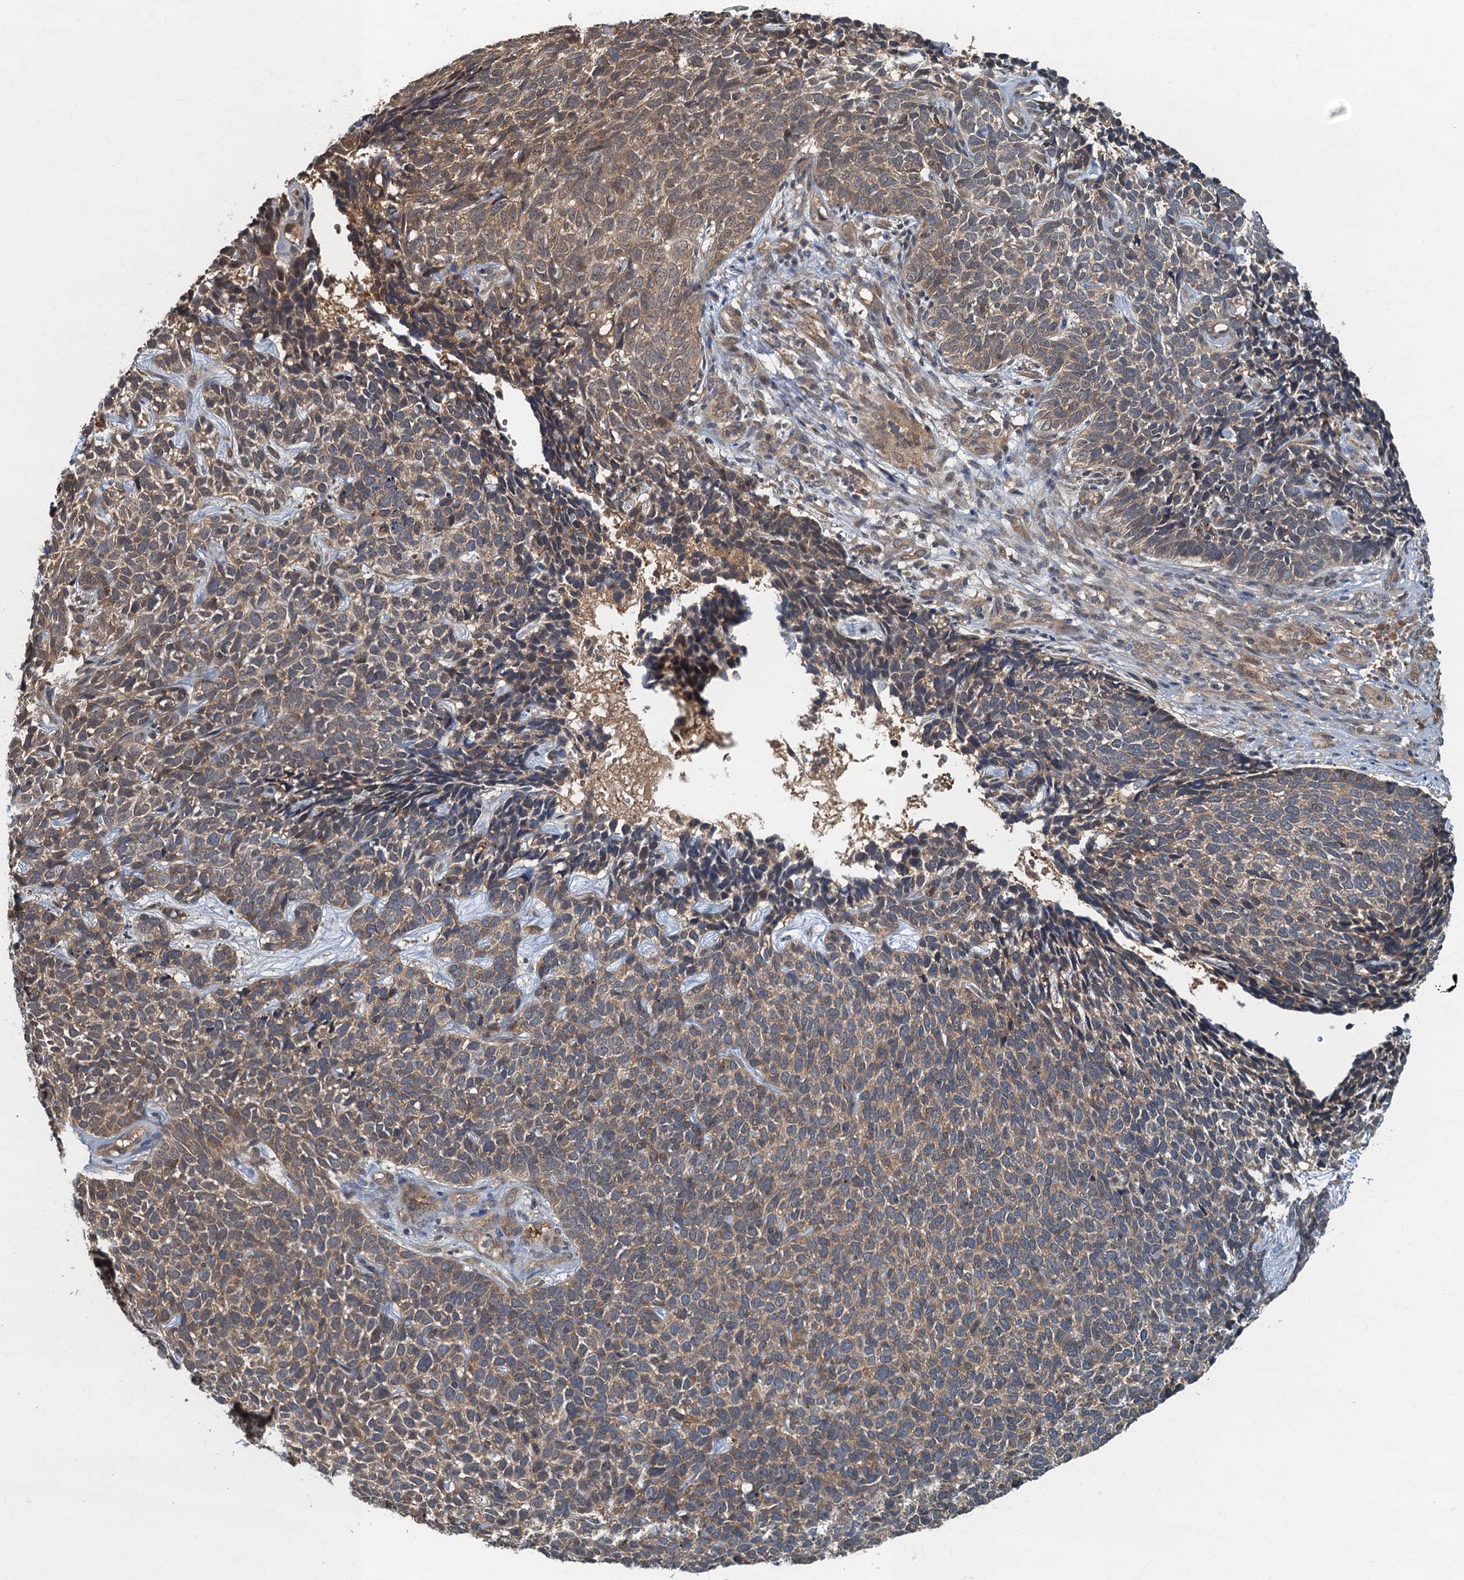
{"staining": {"intensity": "moderate", "quantity": ">75%", "location": "cytoplasmic/membranous"}, "tissue": "skin cancer", "cell_type": "Tumor cells", "image_type": "cancer", "snomed": [{"axis": "morphology", "description": "Basal cell carcinoma"}, {"axis": "topography", "description": "Skin"}], "caption": "IHC of skin basal cell carcinoma shows medium levels of moderate cytoplasmic/membranous positivity in about >75% of tumor cells.", "gene": "TBCK", "patient": {"sex": "female", "age": 84}}